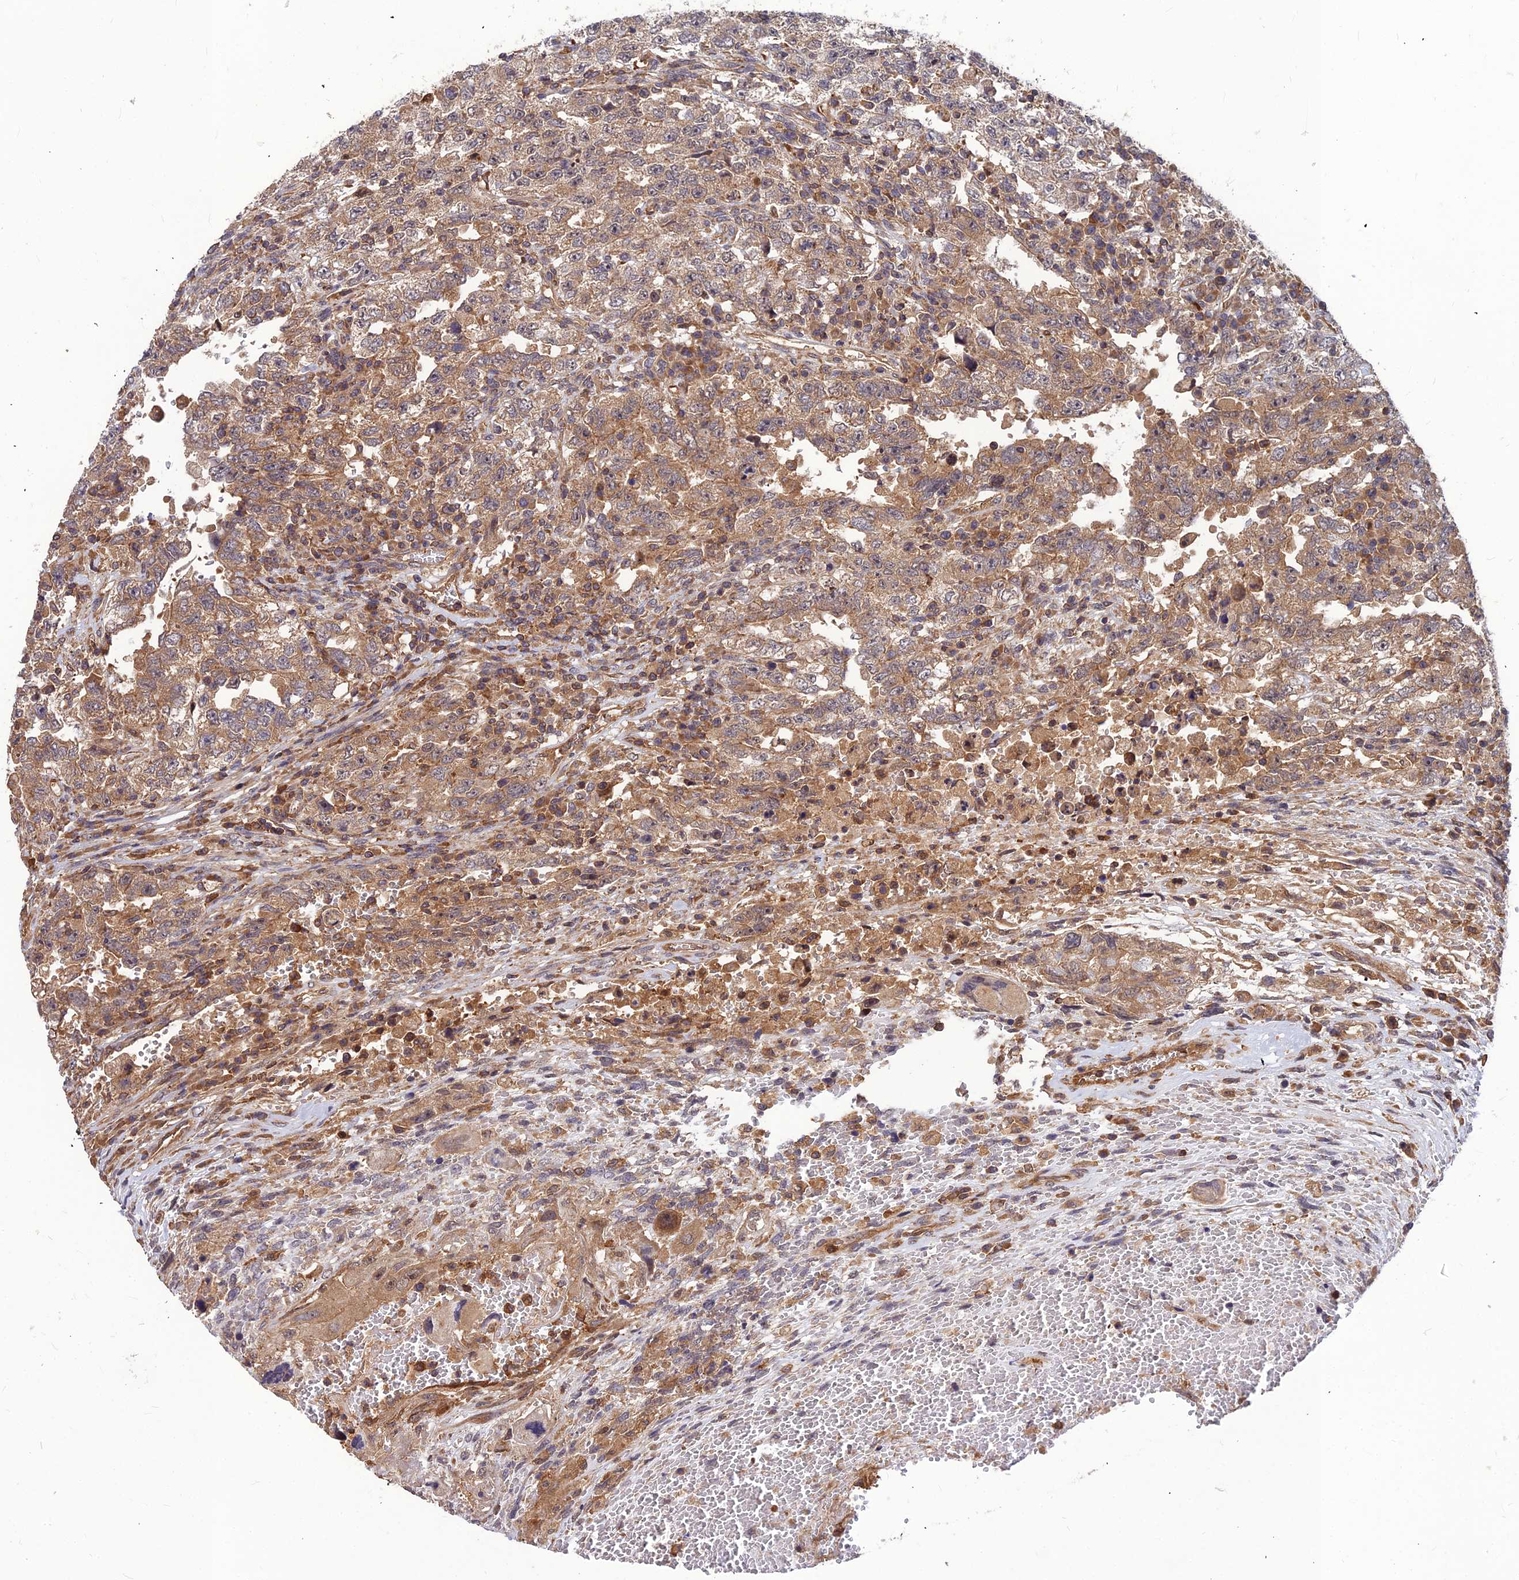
{"staining": {"intensity": "moderate", "quantity": ">75%", "location": "cytoplasmic/membranous"}, "tissue": "testis cancer", "cell_type": "Tumor cells", "image_type": "cancer", "snomed": [{"axis": "morphology", "description": "Carcinoma, Embryonal, NOS"}, {"axis": "topography", "description": "Testis"}], "caption": "A histopathology image of embryonal carcinoma (testis) stained for a protein displays moderate cytoplasmic/membranous brown staining in tumor cells.", "gene": "ZNF467", "patient": {"sex": "male", "age": 26}}